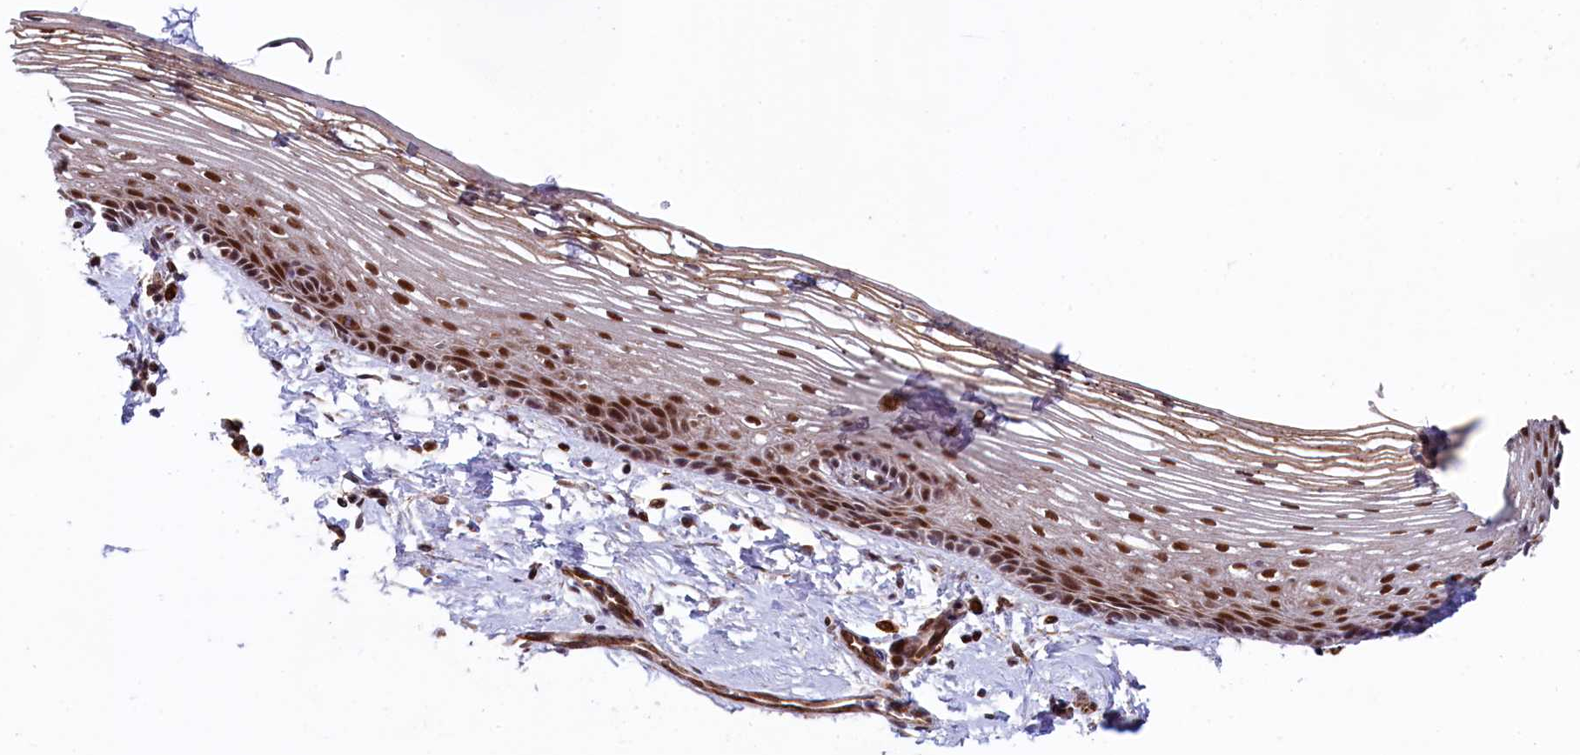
{"staining": {"intensity": "strong", "quantity": ">75%", "location": "nuclear"}, "tissue": "vagina", "cell_type": "Squamous epithelial cells", "image_type": "normal", "snomed": [{"axis": "morphology", "description": "Normal tissue, NOS"}, {"axis": "topography", "description": "Vagina"}], "caption": "Vagina stained with immunohistochemistry demonstrates strong nuclear staining in about >75% of squamous epithelial cells. The protein of interest is stained brown, and the nuclei are stained in blue (DAB IHC with brightfield microscopy, high magnification).", "gene": "LEO1", "patient": {"sex": "female", "age": 46}}